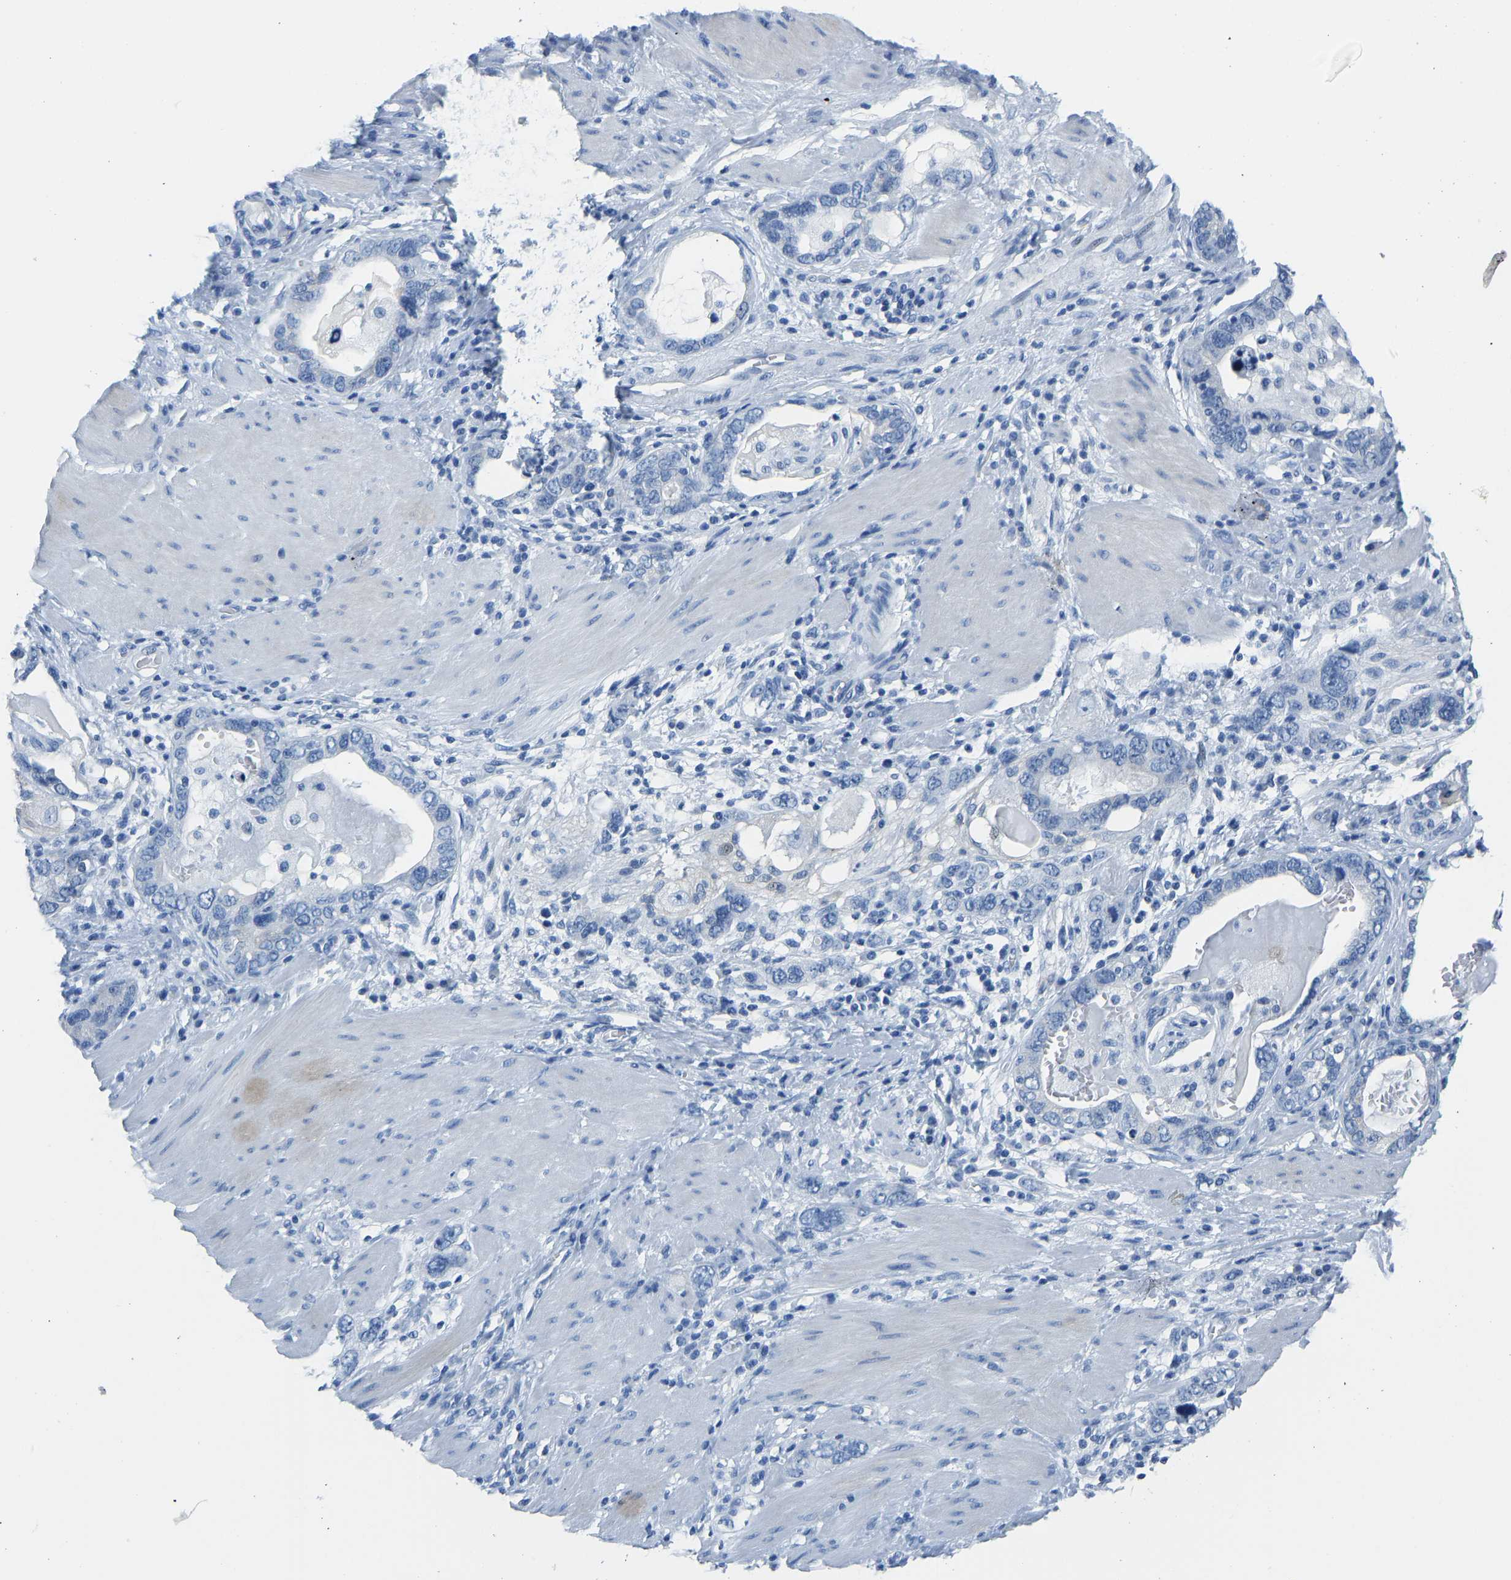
{"staining": {"intensity": "negative", "quantity": "none", "location": "none"}, "tissue": "stomach cancer", "cell_type": "Tumor cells", "image_type": "cancer", "snomed": [{"axis": "morphology", "description": "Adenocarcinoma, NOS"}, {"axis": "topography", "description": "Stomach, lower"}], "caption": "This is a image of IHC staining of stomach adenocarcinoma, which shows no positivity in tumor cells. (Immunohistochemistry, brightfield microscopy, high magnification).", "gene": "SERPINB3", "patient": {"sex": "female", "age": 93}}